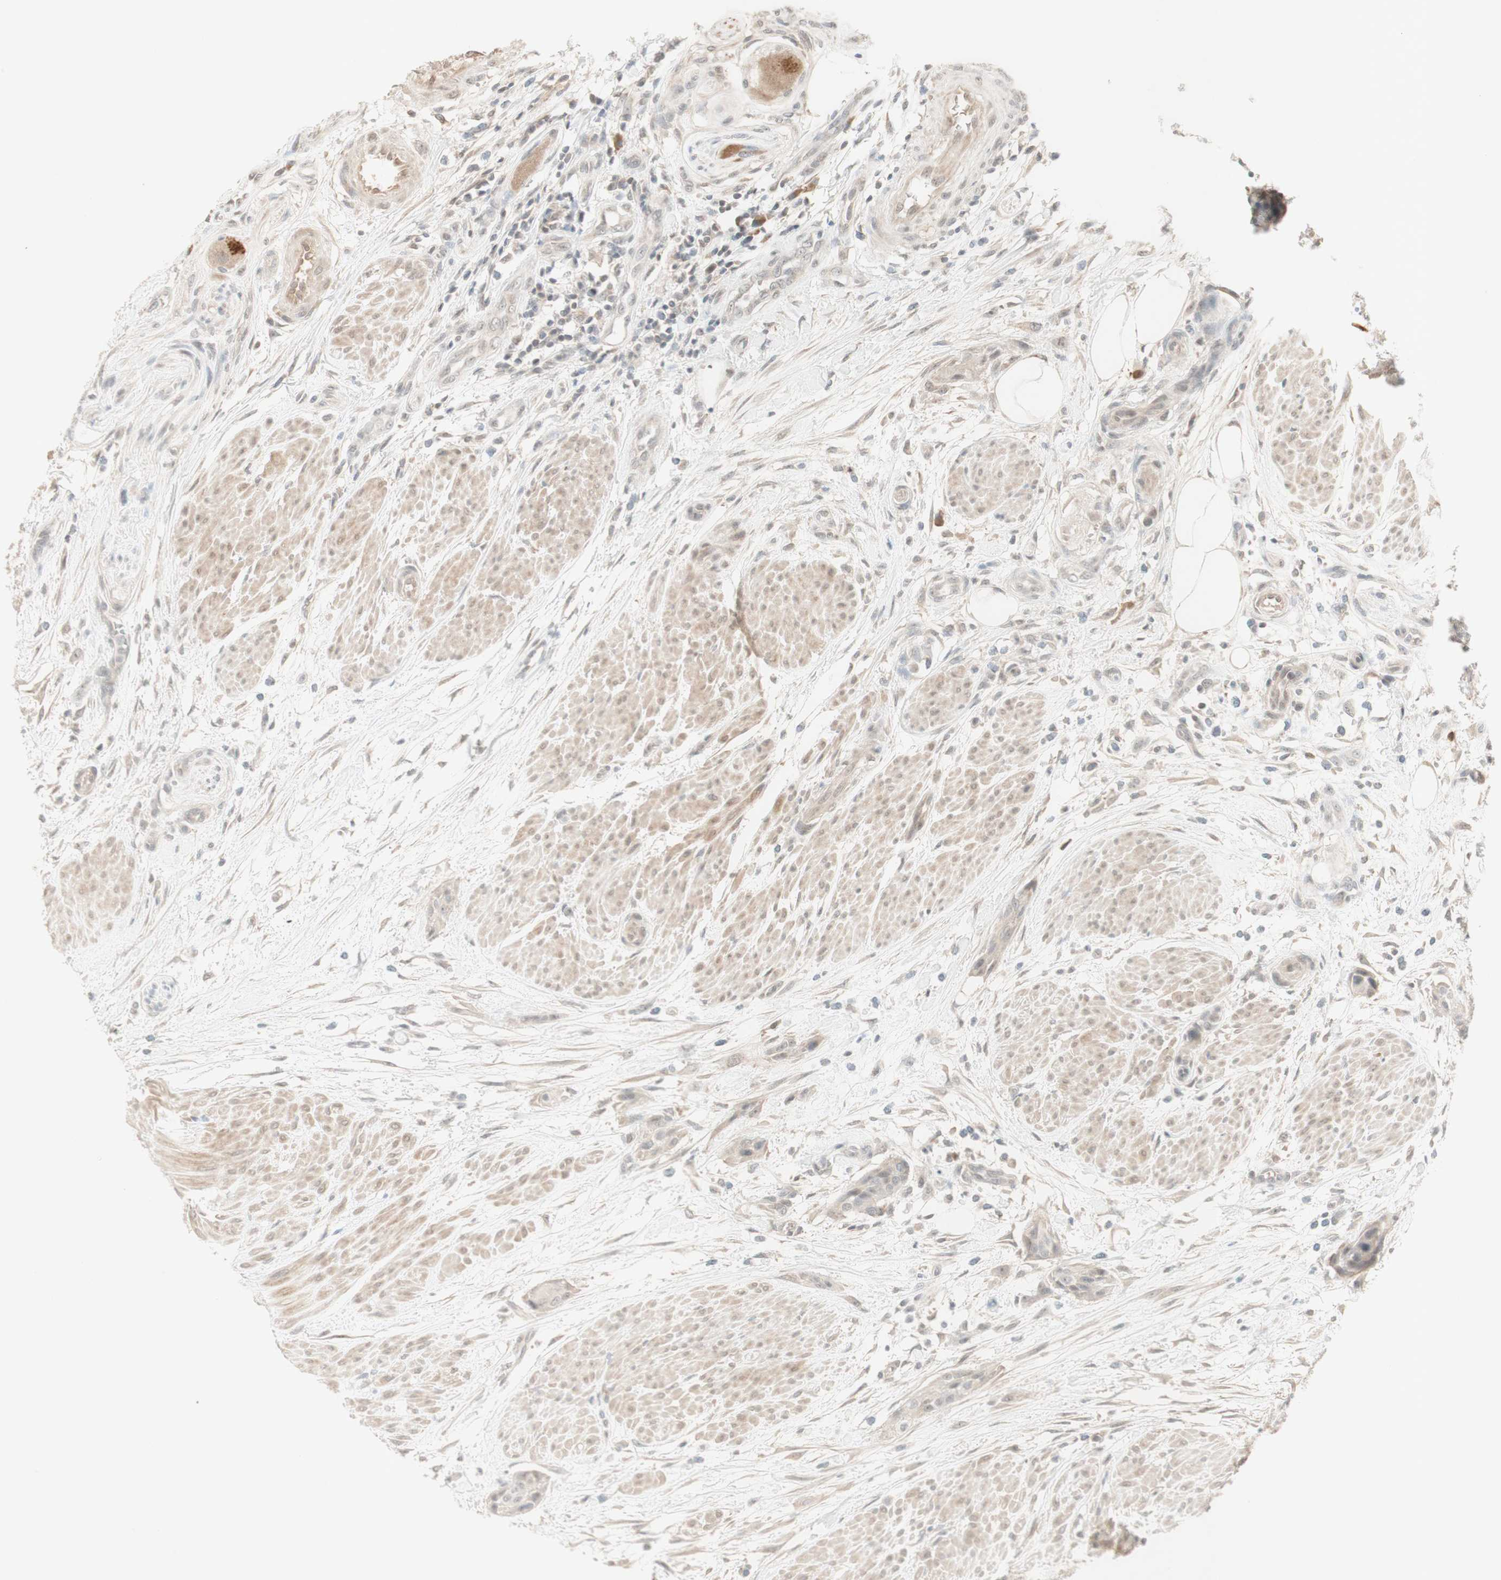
{"staining": {"intensity": "weak", "quantity": "<25%", "location": "cytoplasmic/membranous,nuclear"}, "tissue": "urothelial cancer", "cell_type": "Tumor cells", "image_type": "cancer", "snomed": [{"axis": "morphology", "description": "Urothelial carcinoma, High grade"}, {"axis": "topography", "description": "Urinary bladder"}], "caption": "This is an immunohistochemistry (IHC) micrograph of human high-grade urothelial carcinoma. There is no expression in tumor cells.", "gene": "PLCD4", "patient": {"sex": "male", "age": 35}}